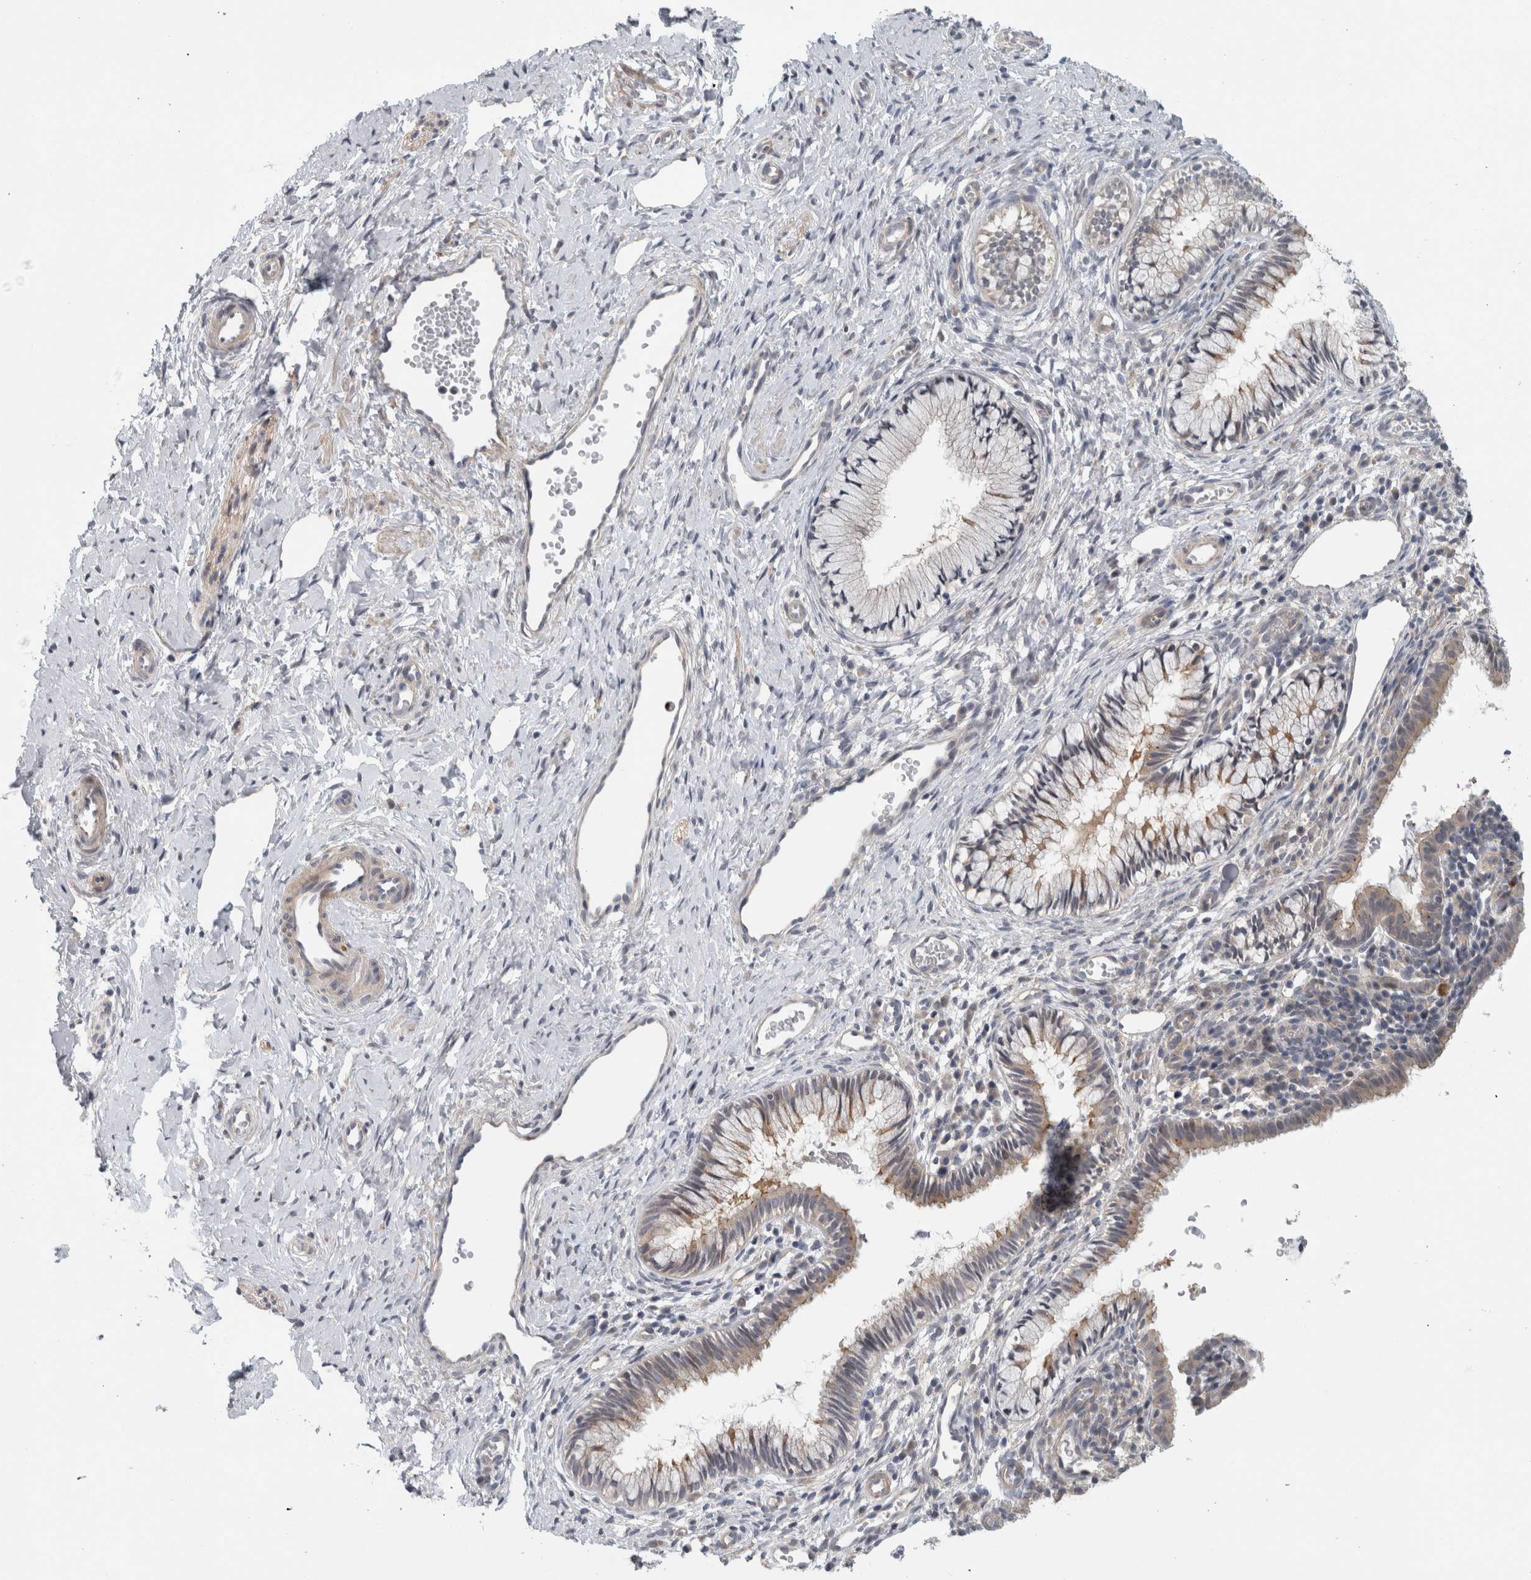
{"staining": {"intensity": "weak", "quantity": "<25%", "location": "cytoplasmic/membranous"}, "tissue": "cervix", "cell_type": "Glandular cells", "image_type": "normal", "snomed": [{"axis": "morphology", "description": "Normal tissue, NOS"}, {"axis": "topography", "description": "Cervix"}], "caption": "Glandular cells show no significant protein positivity in normal cervix.", "gene": "ZNF804B", "patient": {"sex": "female", "age": 27}}